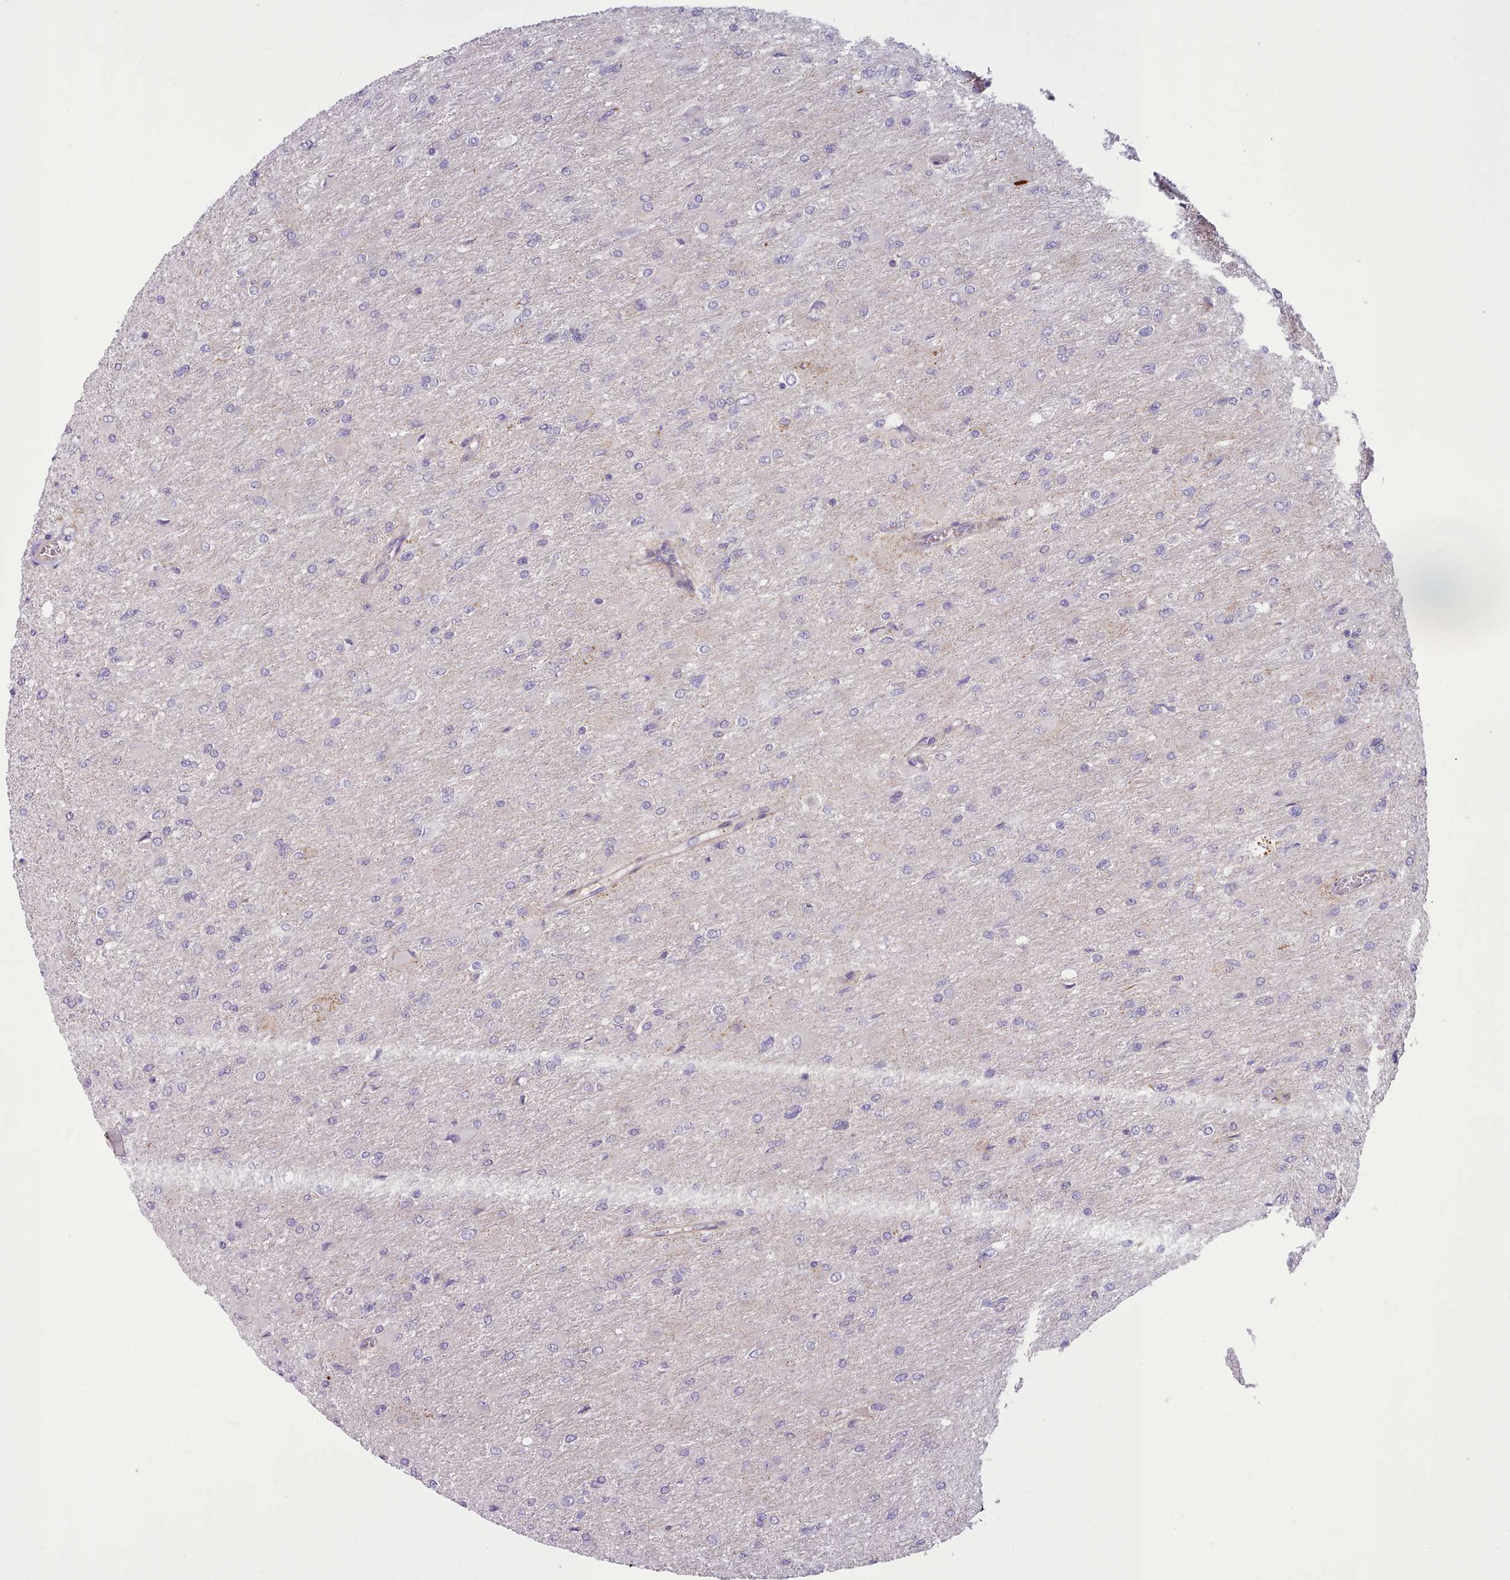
{"staining": {"intensity": "negative", "quantity": "none", "location": "none"}, "tissue": "glioma", "cell_type": "Tumor cells", "image_type": "cancer", "snomed": [{"axis": "morphology", "description": "Glioma, malignant, High grade"}, {"axis": "topography", "description": "Cerebral cortex"}], "caption": "DAB immunohistochemical staining of high-grade glioma (malignant) demonstrates no significant staining in tumor cells. (Stains: DAB (3,3'-diaminobenzidine) IHC with hematoxylin counter stain, Microscopy: brightfield microscopy at high magnification).", "gene": "TENT4B", "patient": {"sex": "female", "age": 36}}